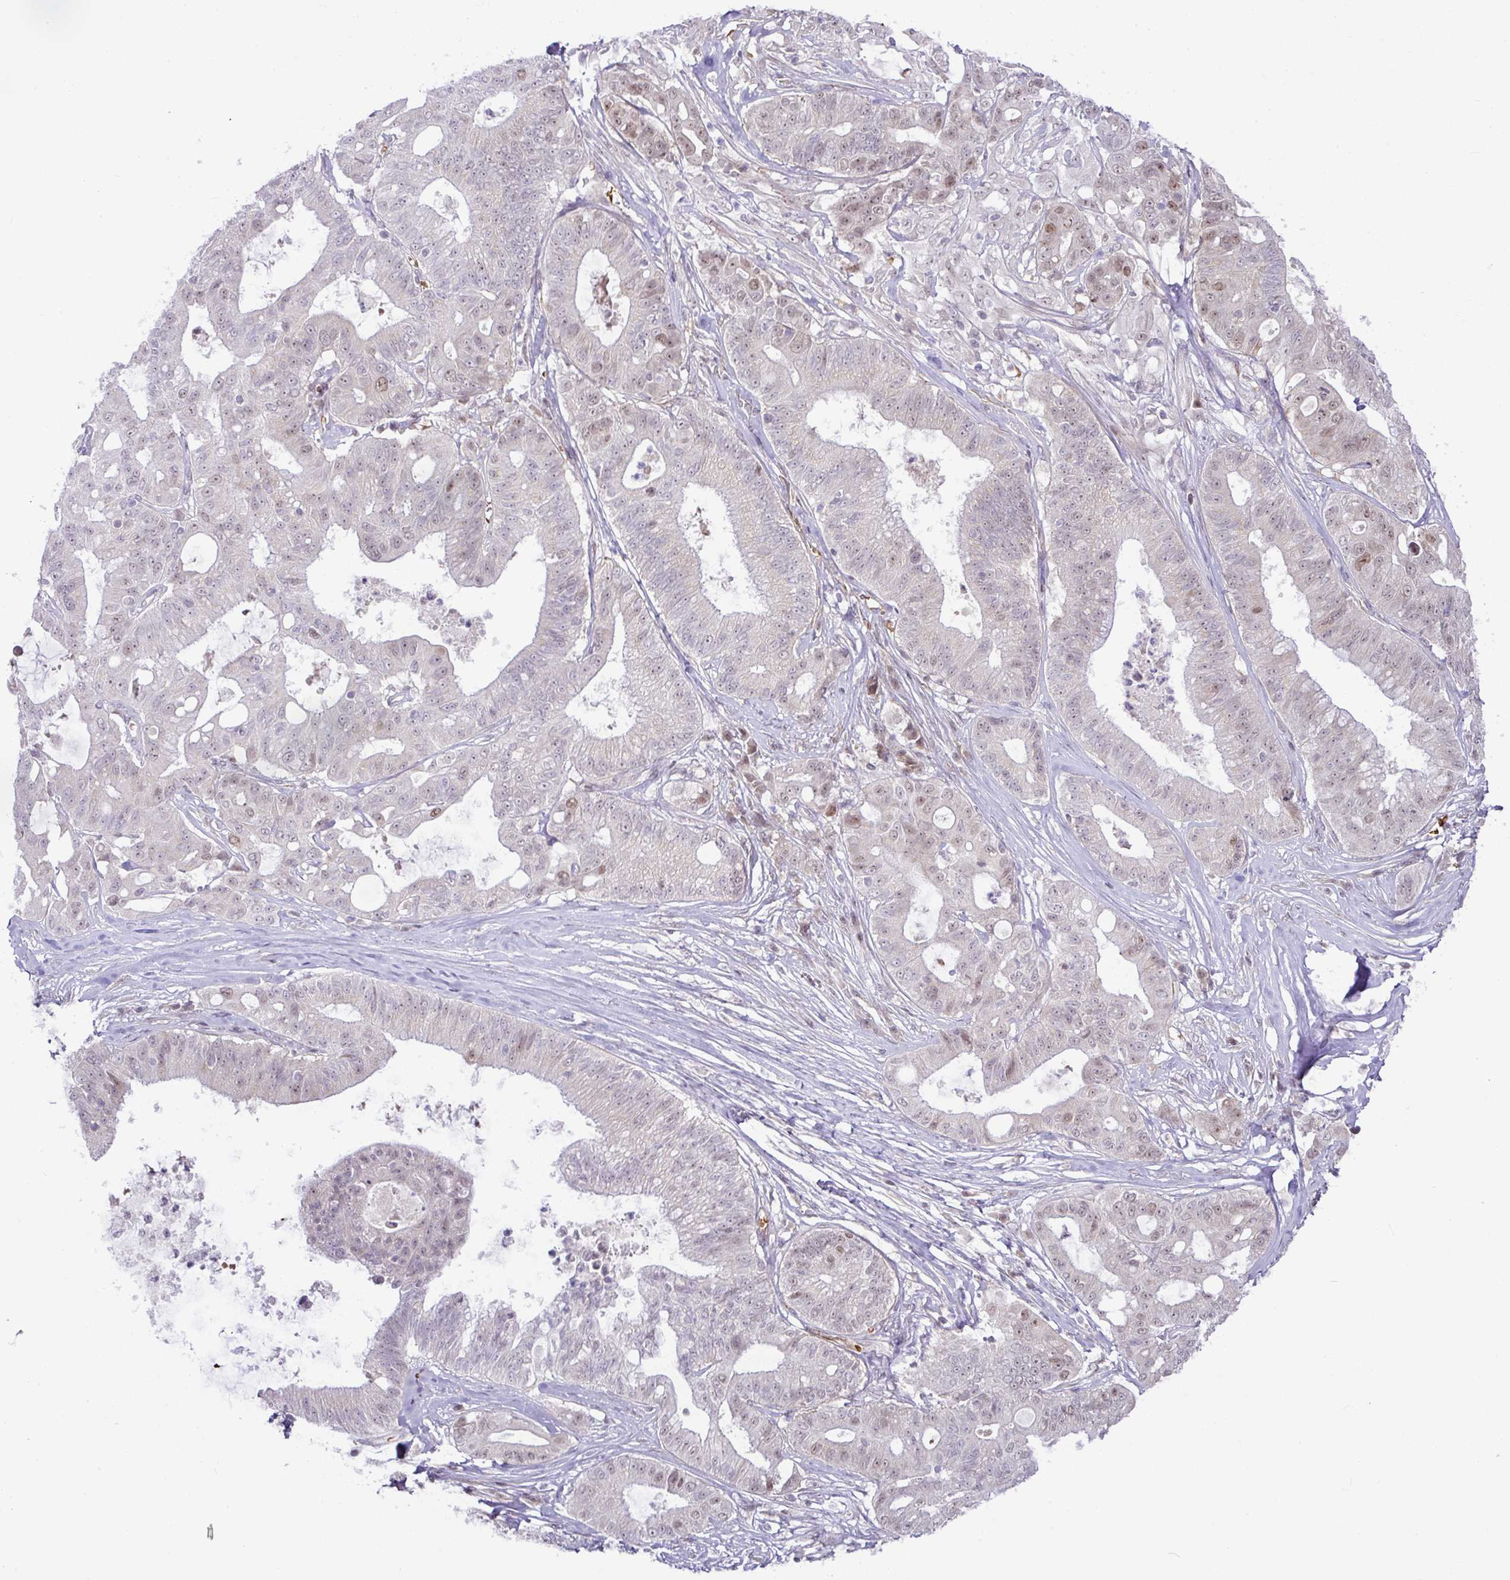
{"staining": {"intensity": "moderate", "quantity": "<25%", "location": "nuclear"}, "tissue": "ovarian cancer", "cell_type": "Tumor cells", "image_type": "cancer", "snomed": [{"axis": "morphology", "description": "Cystadenocarcinoma, mucinous, NOS"}, {"axis": "topography", "description": "Ovary"}], "caption": "This photomicrograph demonstrates IHC staining of ovarian cancer, with low moderate nuclear positivity in approximately <25% of tumor cells.", "gene": "PARP2", "patient": {"sex": "female", "age": 70}}